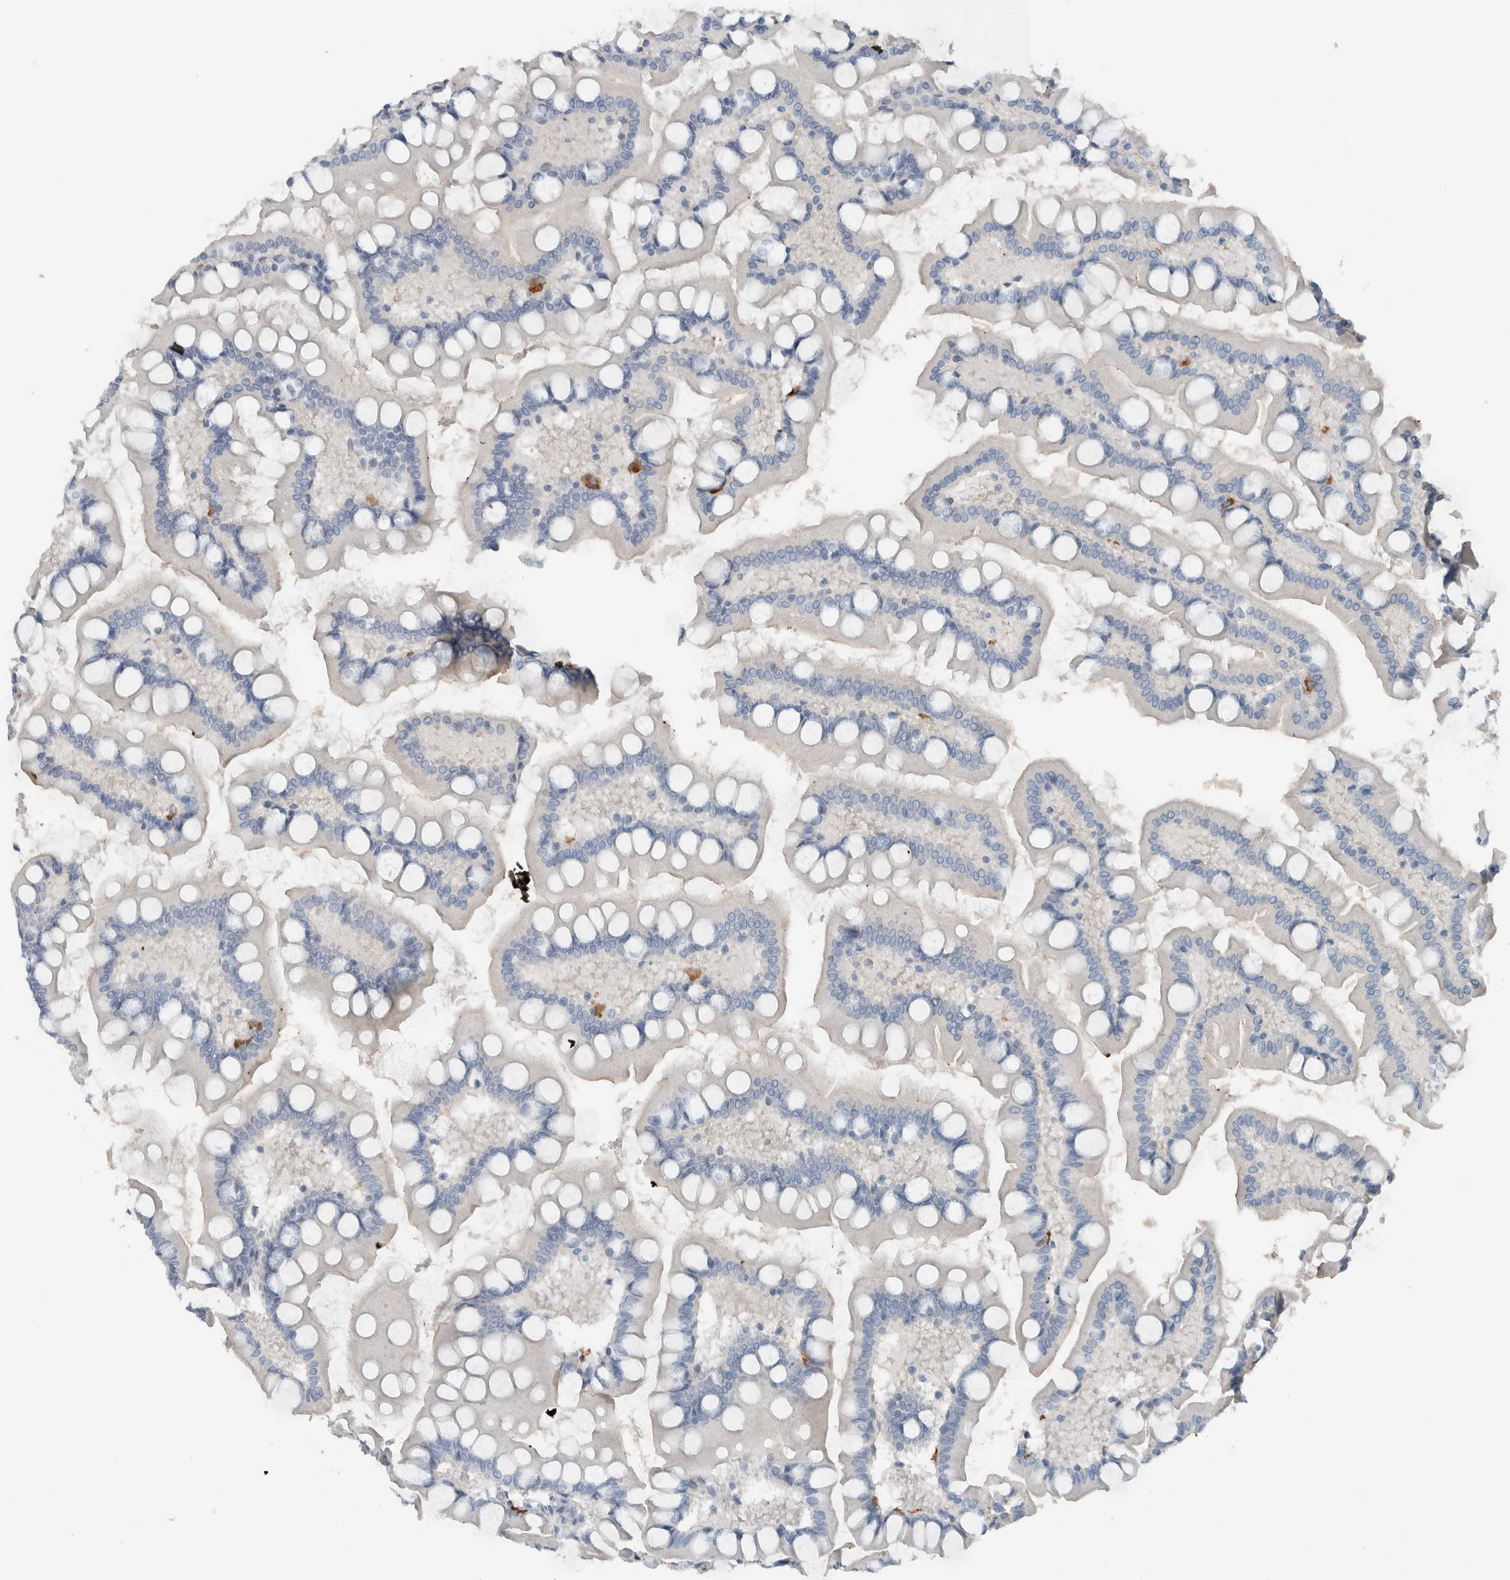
{"staining": {"intensity": "strong", "quantity": "<25%", "location": "cytoplasmic/membranous"}, "tissue": "small intestine", "cell_type": "Glandular cells", "image_type": "normal", "snomed": [{"axis": "morphology", "description": "Normal tissue, NOS"}, {"axis": "topography", "description": "Small intestine"}], "caption": "Strong cytoplasmic/membranous positivity is seen in about <25% of glandular cells in normal small intestine.", "gene": "DUOX1", "patient": {"sex": "male", "age": 41}}